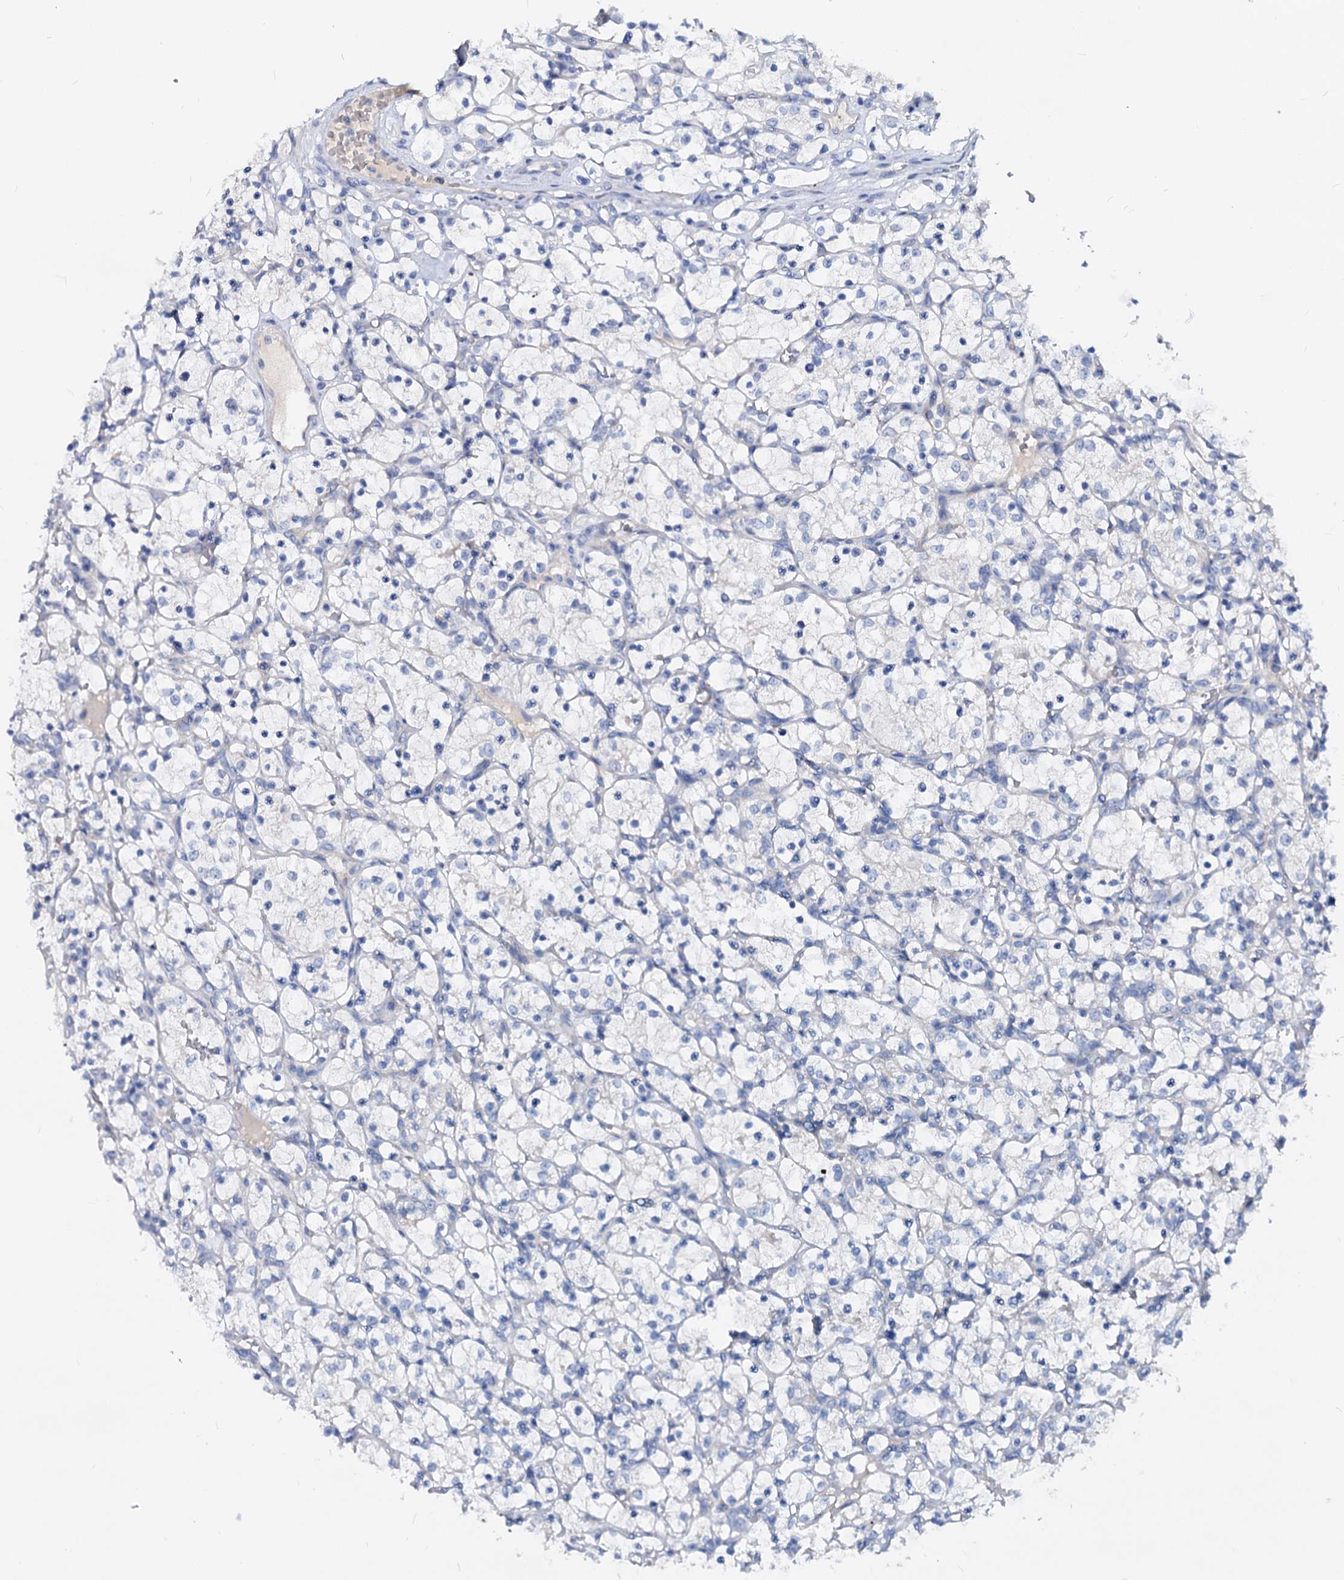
{"staining": {"intensity": "negative", "quantity": "none", "location": "none"}, "tissue": "renal cancer", "cell_type": "Tumor cells", "image_type": "cancer", "snomed": [{"axis": "morphology", "description": "Adenocarcinoma, NOS"}, {"axis": "topography", "description": "Kidney"}], "caption": "Immunohistochemistry (IHC) photomicrograph of adenocarcinoma (renal) stained for a protein (brown), which exhibits no expression in tumor cells.", "gene": "DYDC2", "patient": {"sex": "female", "age": 69}}